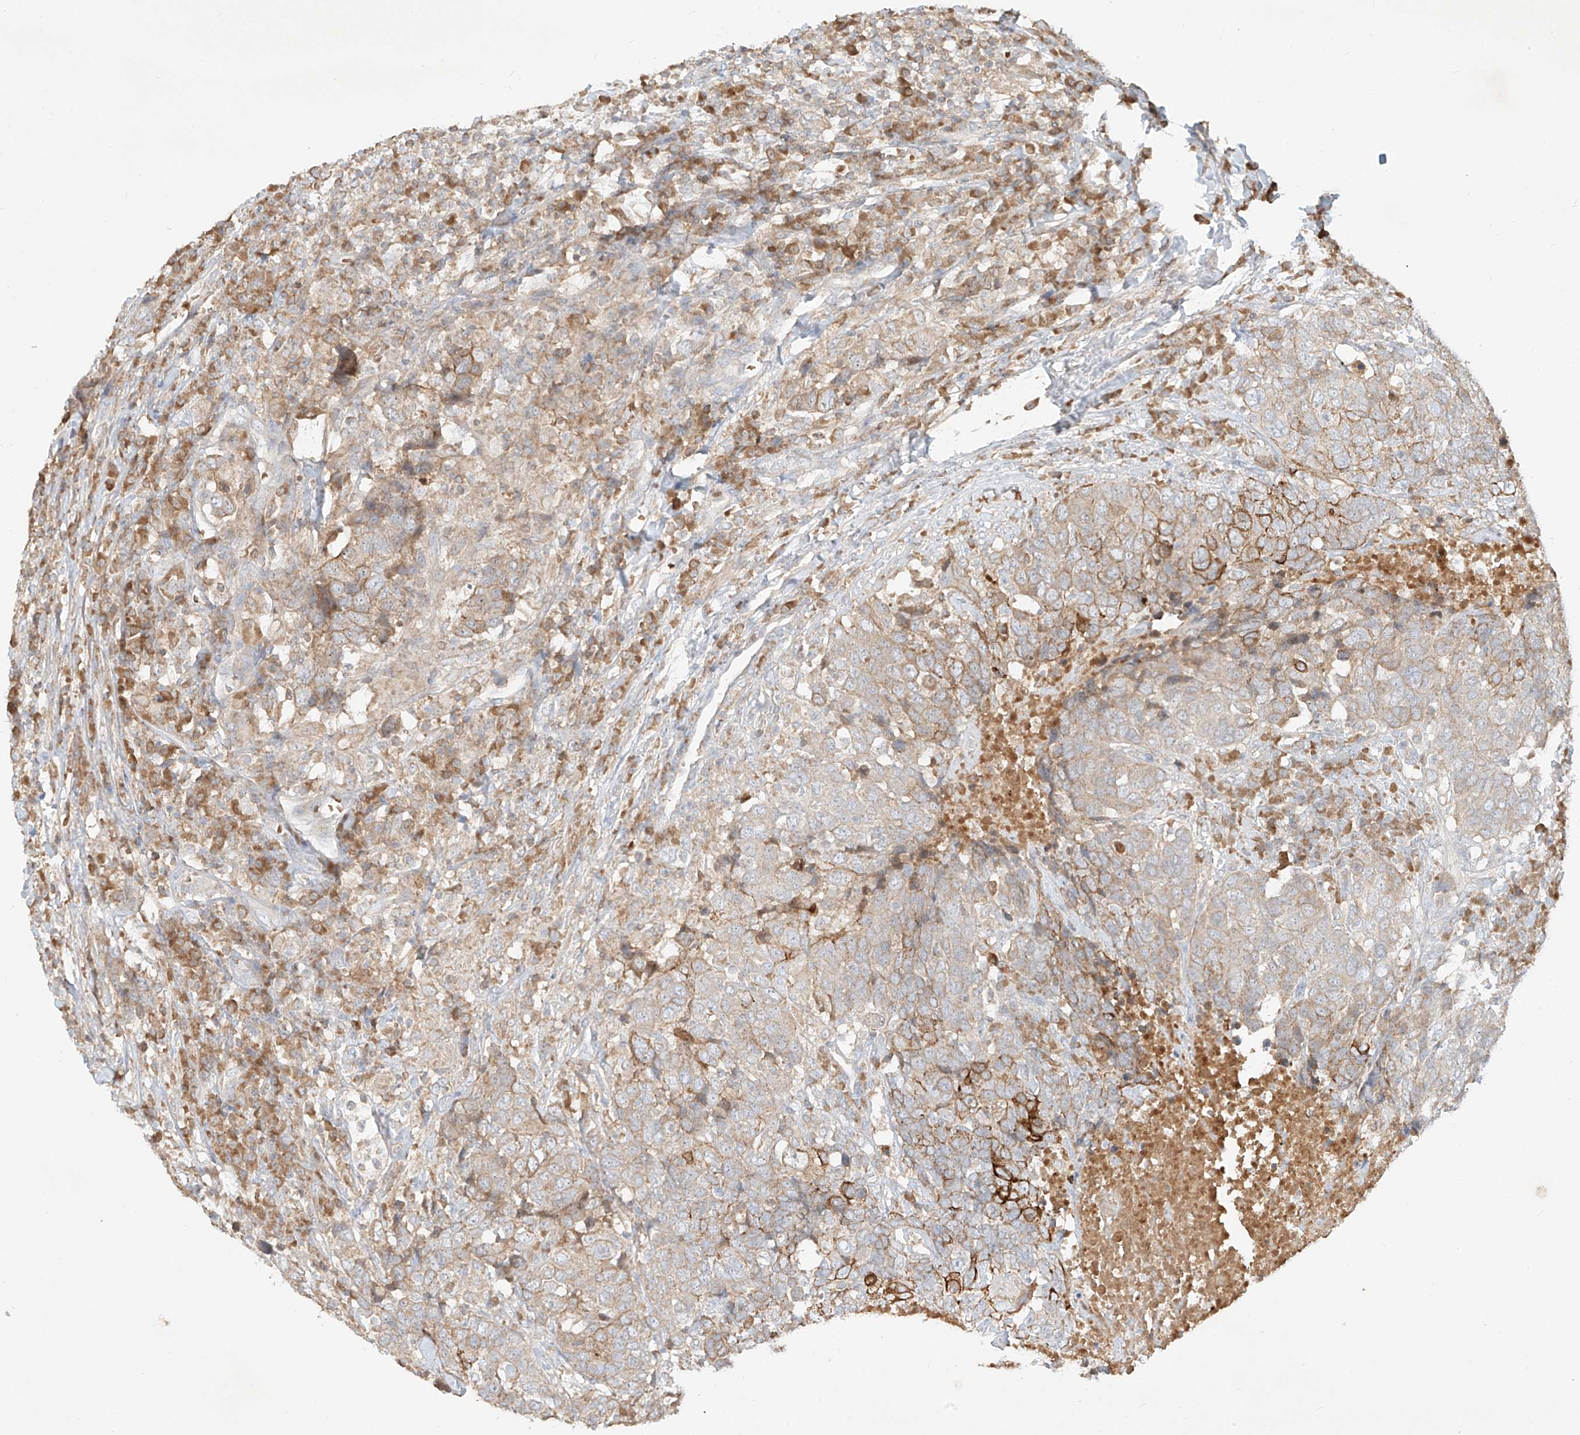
{"staining": {"intensity": "strong", "quantity": "<25%", "location": "cytoplasmic/membranous"}, "tissue": "head and neck cancer", "cell_type": "Tumor cells", "image_type": "cancer", "snomed": [{"axis": "morphology", "description": "Squamous cell carcinoma, NOS"}, {"axis": "topography", "description": "Head-Neck"}], "caption": "Immunohistochemical staining of head and neck squamous cell carcinoma exhibits medium levels of strong cytoplasmic/membranous expression in approximately <25% of tumor cells. Immunohistochemistry (ihc) stains the protein in brown and the nuclei are stained blue.", "gene": "KPNA7", "patient": {"sex": "male", "age": 66}}